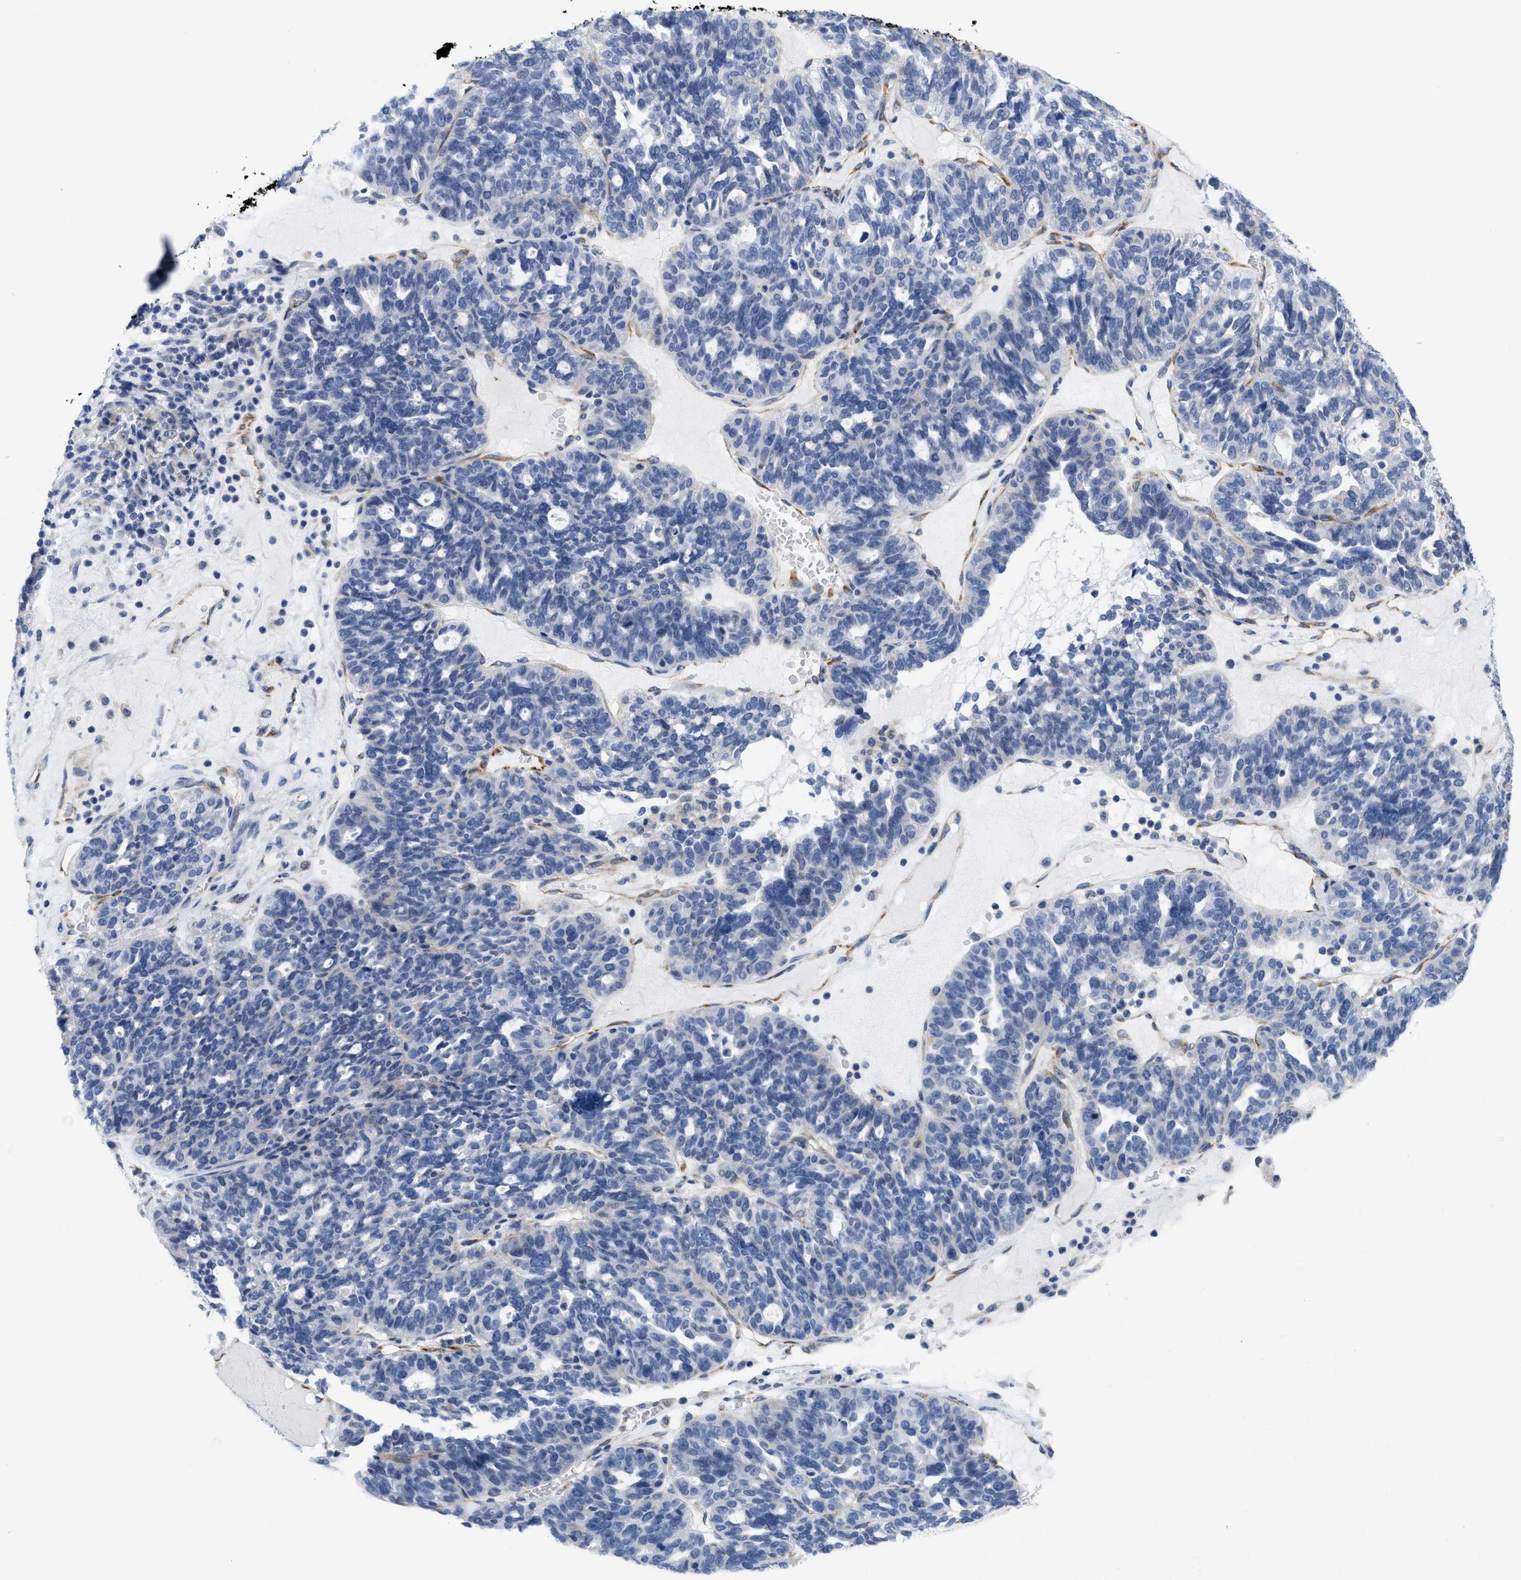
{"staining": {"intensity": "negative", "quantity": "none", "location": "none"}, "tissue": "ovarian cancer", "cell_type": "Tumor cells", "image_type": "cancer", "snomed": [{"axis": "morphology", "description": "Cystadenocarcinoma, serous, NOS"}, {"axis": "topography", "description": "Ovary"}], "caption": "Serous cystadenocarcinoma (ovarian) was stained to show a protein in brown. There is no significant expression in tumor cells. (Stains: DAB (3,3'-diaminobenzidine) IHC with hematoxylin counter stain, Microscopy: brightfield microscopy at high magnification).", "gene": "EOGT", "patient": {"sex": "female", "age": 59}}